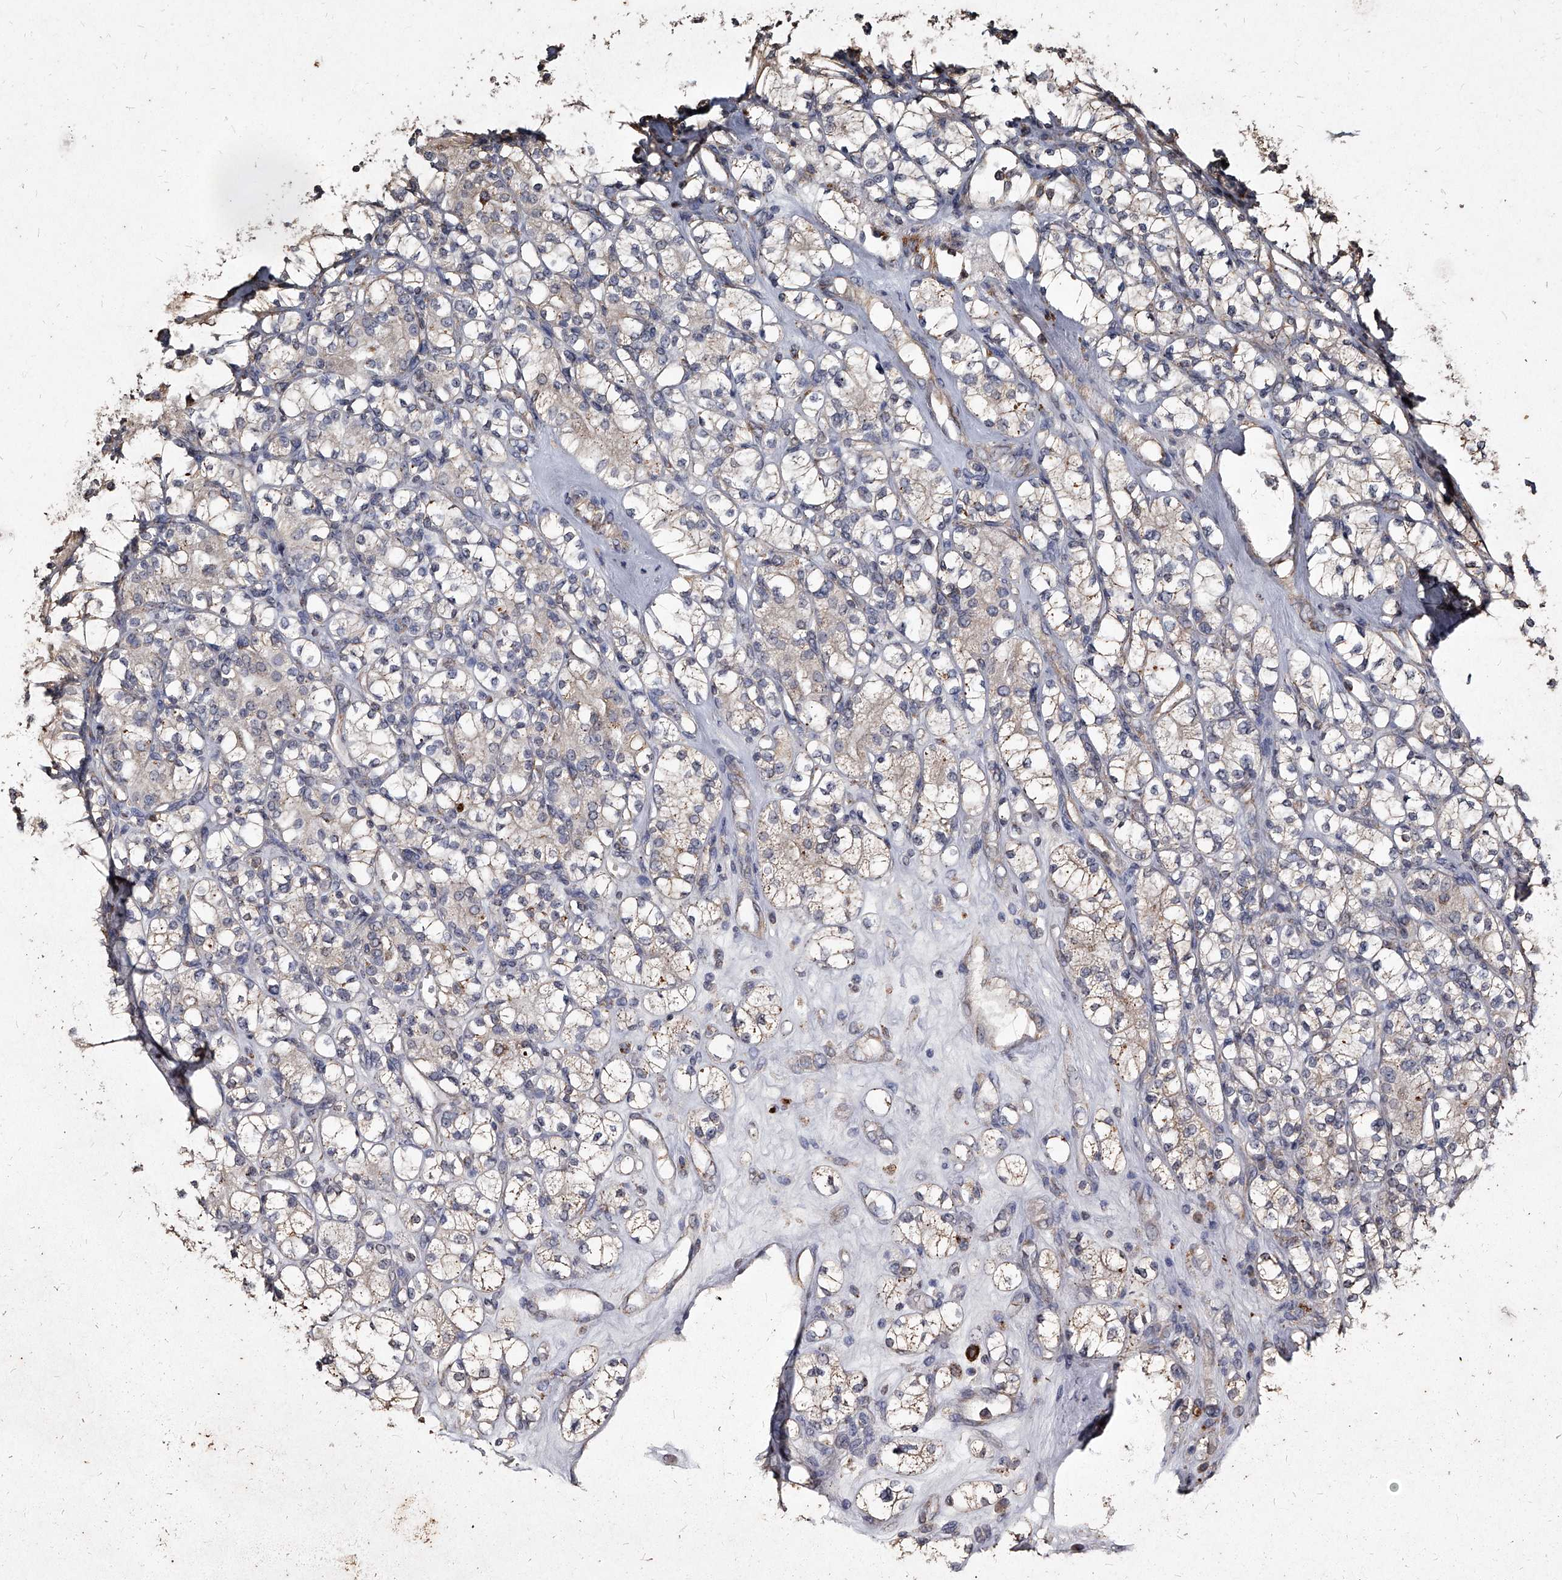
{"staining": {"intensity": "weak", "quantity": "<25%", "location": "cytoplasmic/membranous"}, "tissue": "renal cancer", "cell_type": "Tumor cells", "image_type": "cancer", "snomed": [{"axis": "morphology", "description": "Adenocarcinoma, NOS"}, {"axis": "topography", "description": "Kidney"}], "caption": "IHC photomicrograph of neoplastic tissue: renal cancer stained with DAB (3,3'-diaminobenzidine) shows no significant protein staining in tumor cells.", "gene": "GPR183", "patient": {"sex": "male", "age": 77}}